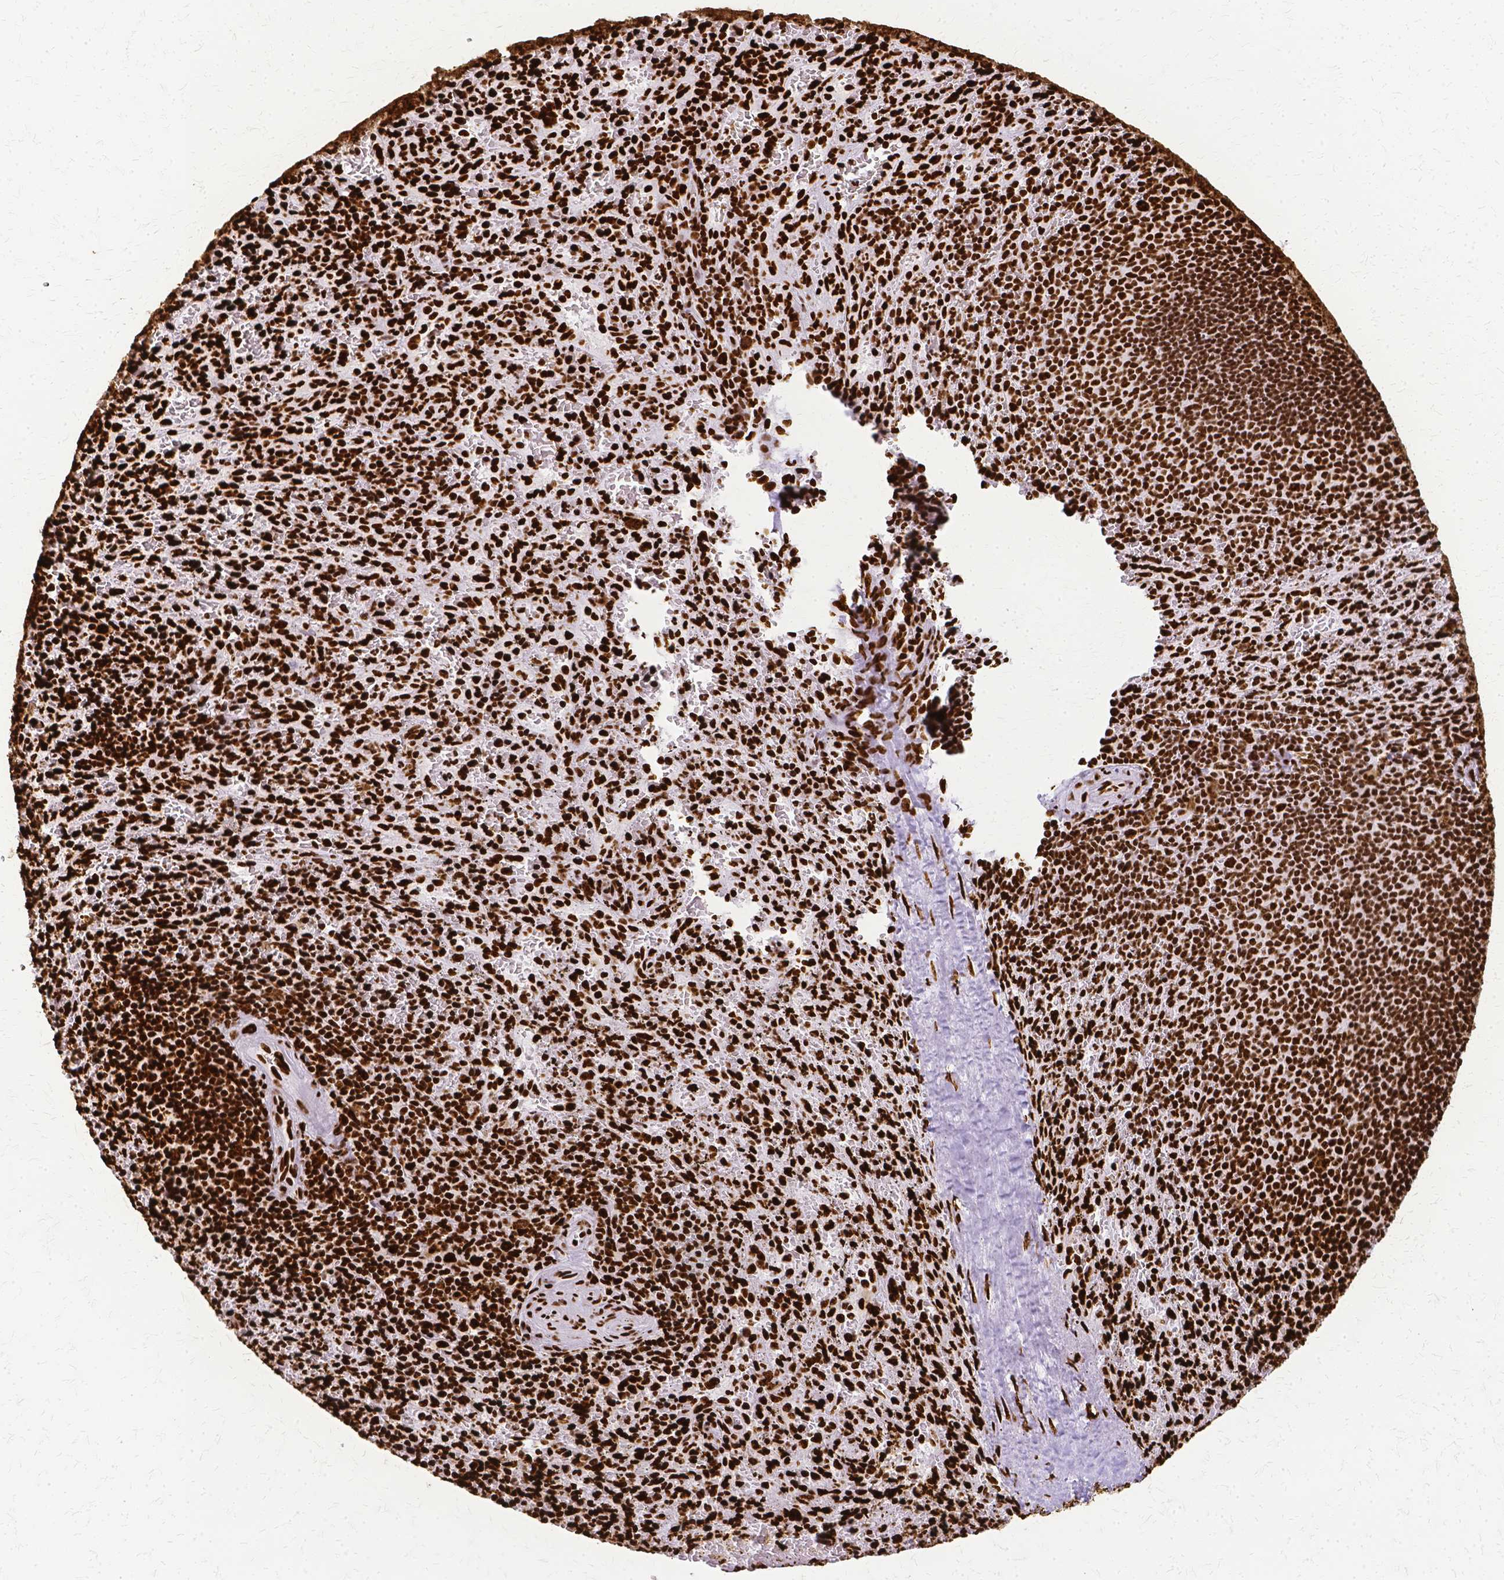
{"staining": {"intensity": "strong", "quantity": ">75%", "location": "nuclear"}, "tissue": "spleen", "cell_type": "Cells in red pulp", "image_type": "normal", "snomed": [{"axis": "morphology", "description": "Normal tissue, NOS"}, {"axis": "topography", "description": "Spleen"}], "caption": "Approximately >75% of cells in red pulp in normal human spleen show strong nuclear protein expression as visualized by brown immunohistochemical staining.", "gene": "SFPQ", "patient": {"sex": "male", "age": 57}}